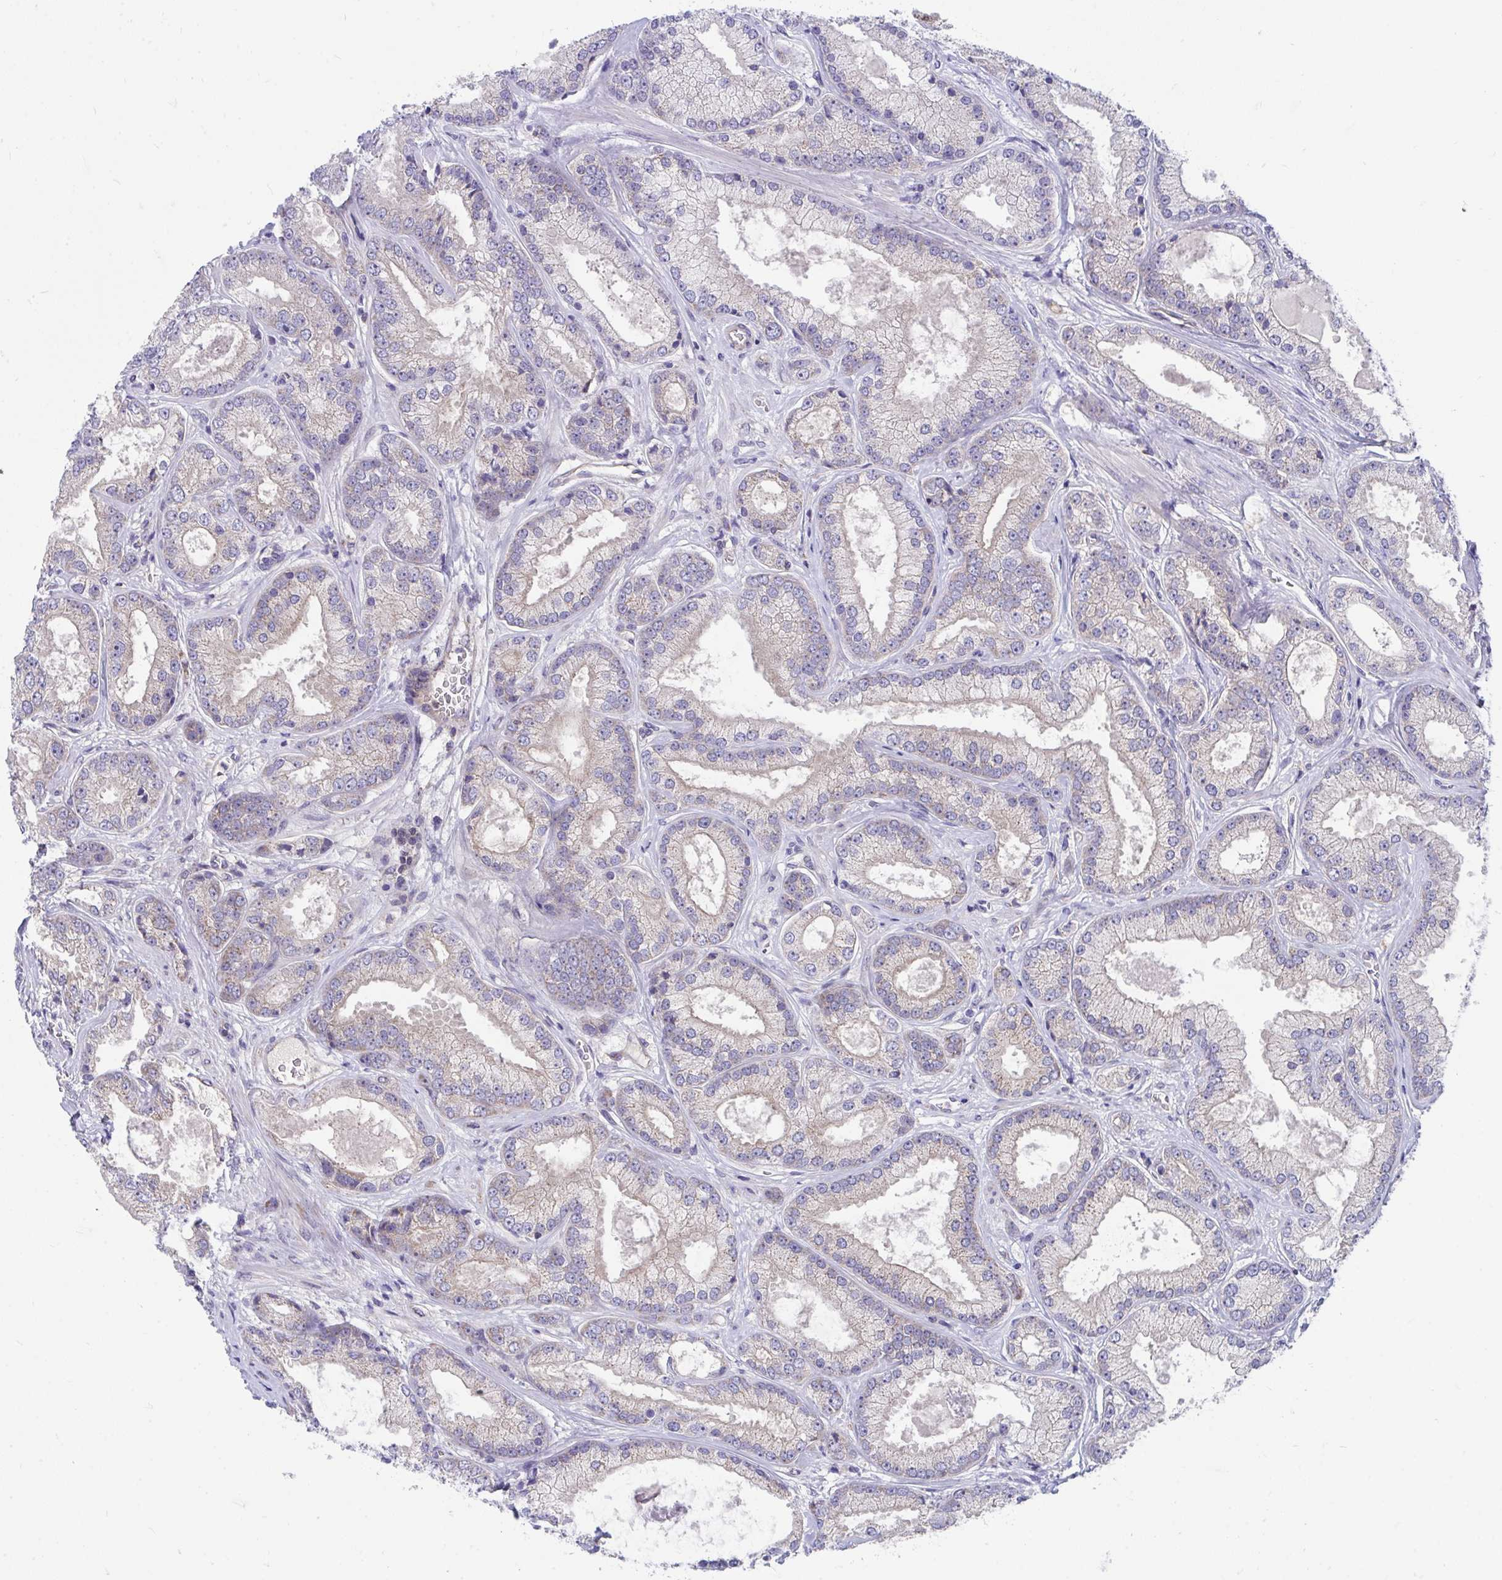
{"staining": {"intensity": "negative", "quantity": "none", "location": "none"}, "tissue": "prostate cancer", "cell_type": "Tumor cells", "image_type": "cancer", "snomed": [{"axis": "morphology", "description": "Adenocarcinoma, High grade"}, {"axis": "topography", "description": "Prostate"}], "caption": "A high-resolution photomicrograph shows IHC staining of prostate cancer (high-grade adenocarcinoma), which demonstrates no significant staining in tumor cells. The staining is performed using DAB (3,3'-diaminobenzidine) brown chromogen with nuclei counter-stained in using hematoxylin.", "gene": "FHIP1B", "patient": {"sex": "male", "age": 67}}